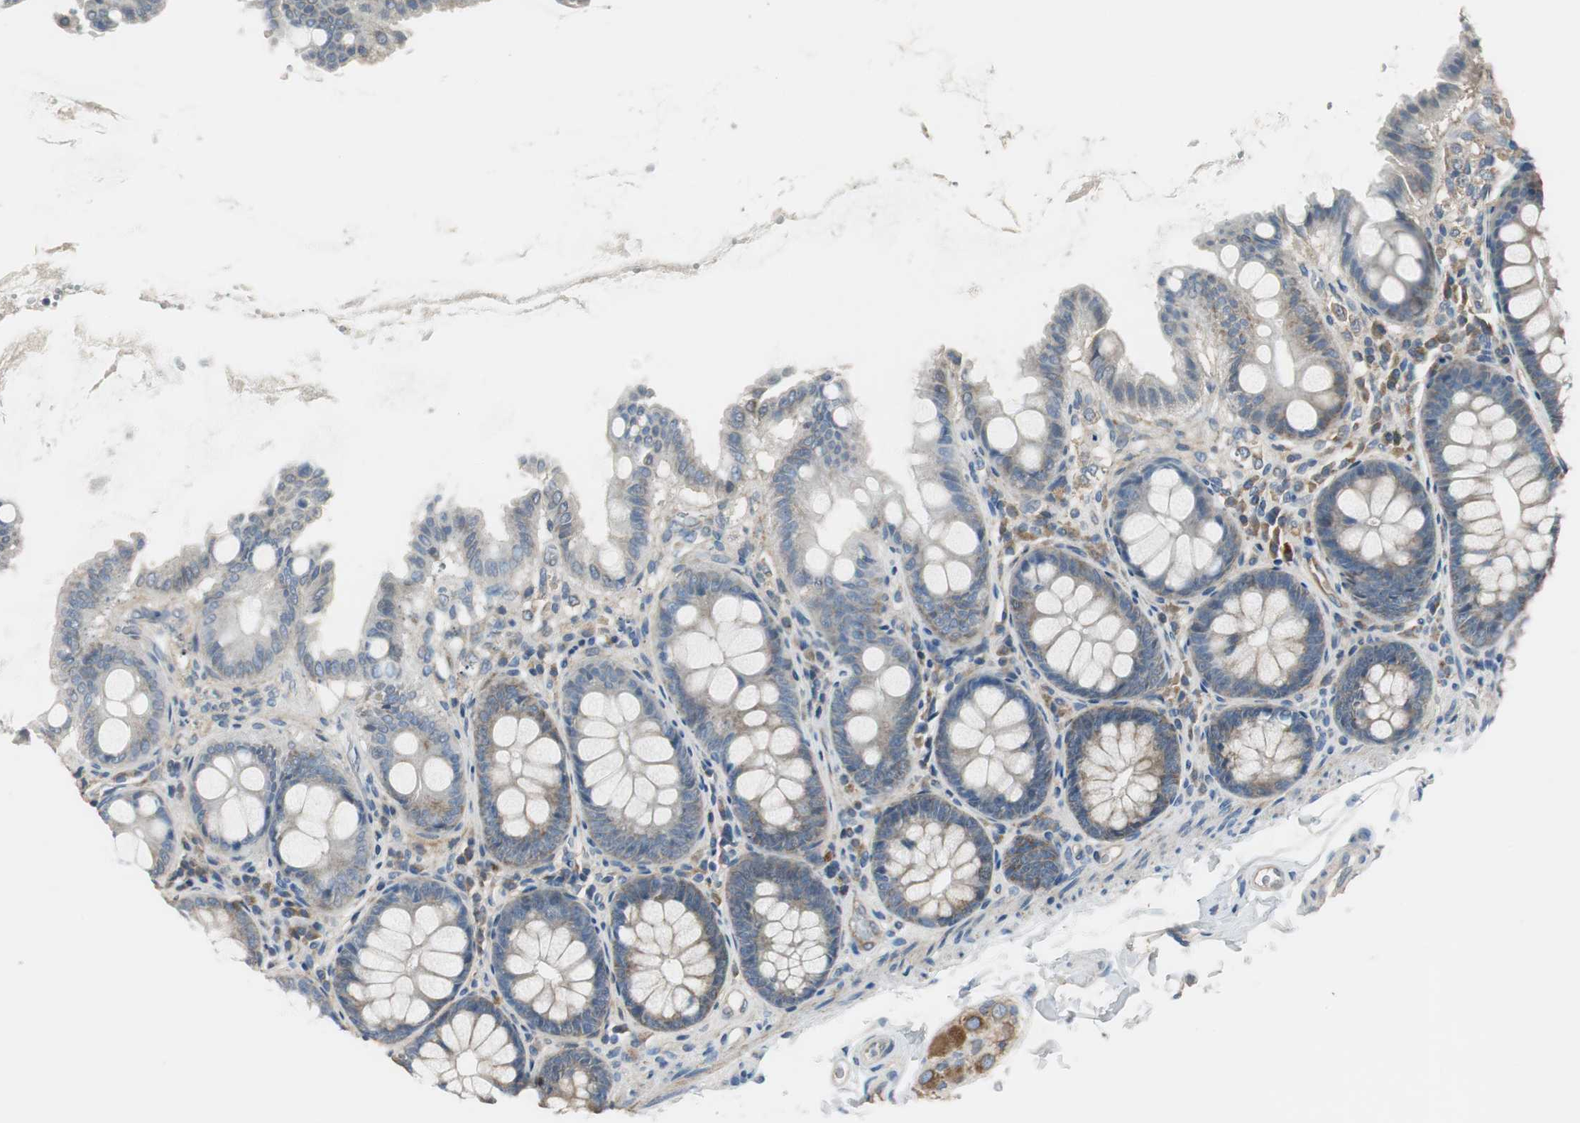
{"staining": {"intensity": "weak", "quantity": ">75%", "location": "cytoplasmic/membranous"}, "tissue": "colon", "cell_type": "Endothelial cells", "image_type": "normal", "snomed": [{"axis": "morphology", "description": "Normal tissue, NOS"}, {"axis": "topography", "description": "Colon"}], "caption": "Immunohistochemical staining of normal human colon exhibits weak cytoplasmic/membranous protein positivity in approximately >75% of endothelial cells. The protein is shown in brown color, while the nuclei are stained blue.", "gene": "MSTO1", "patient": {"sex": "female", "age": 61}}